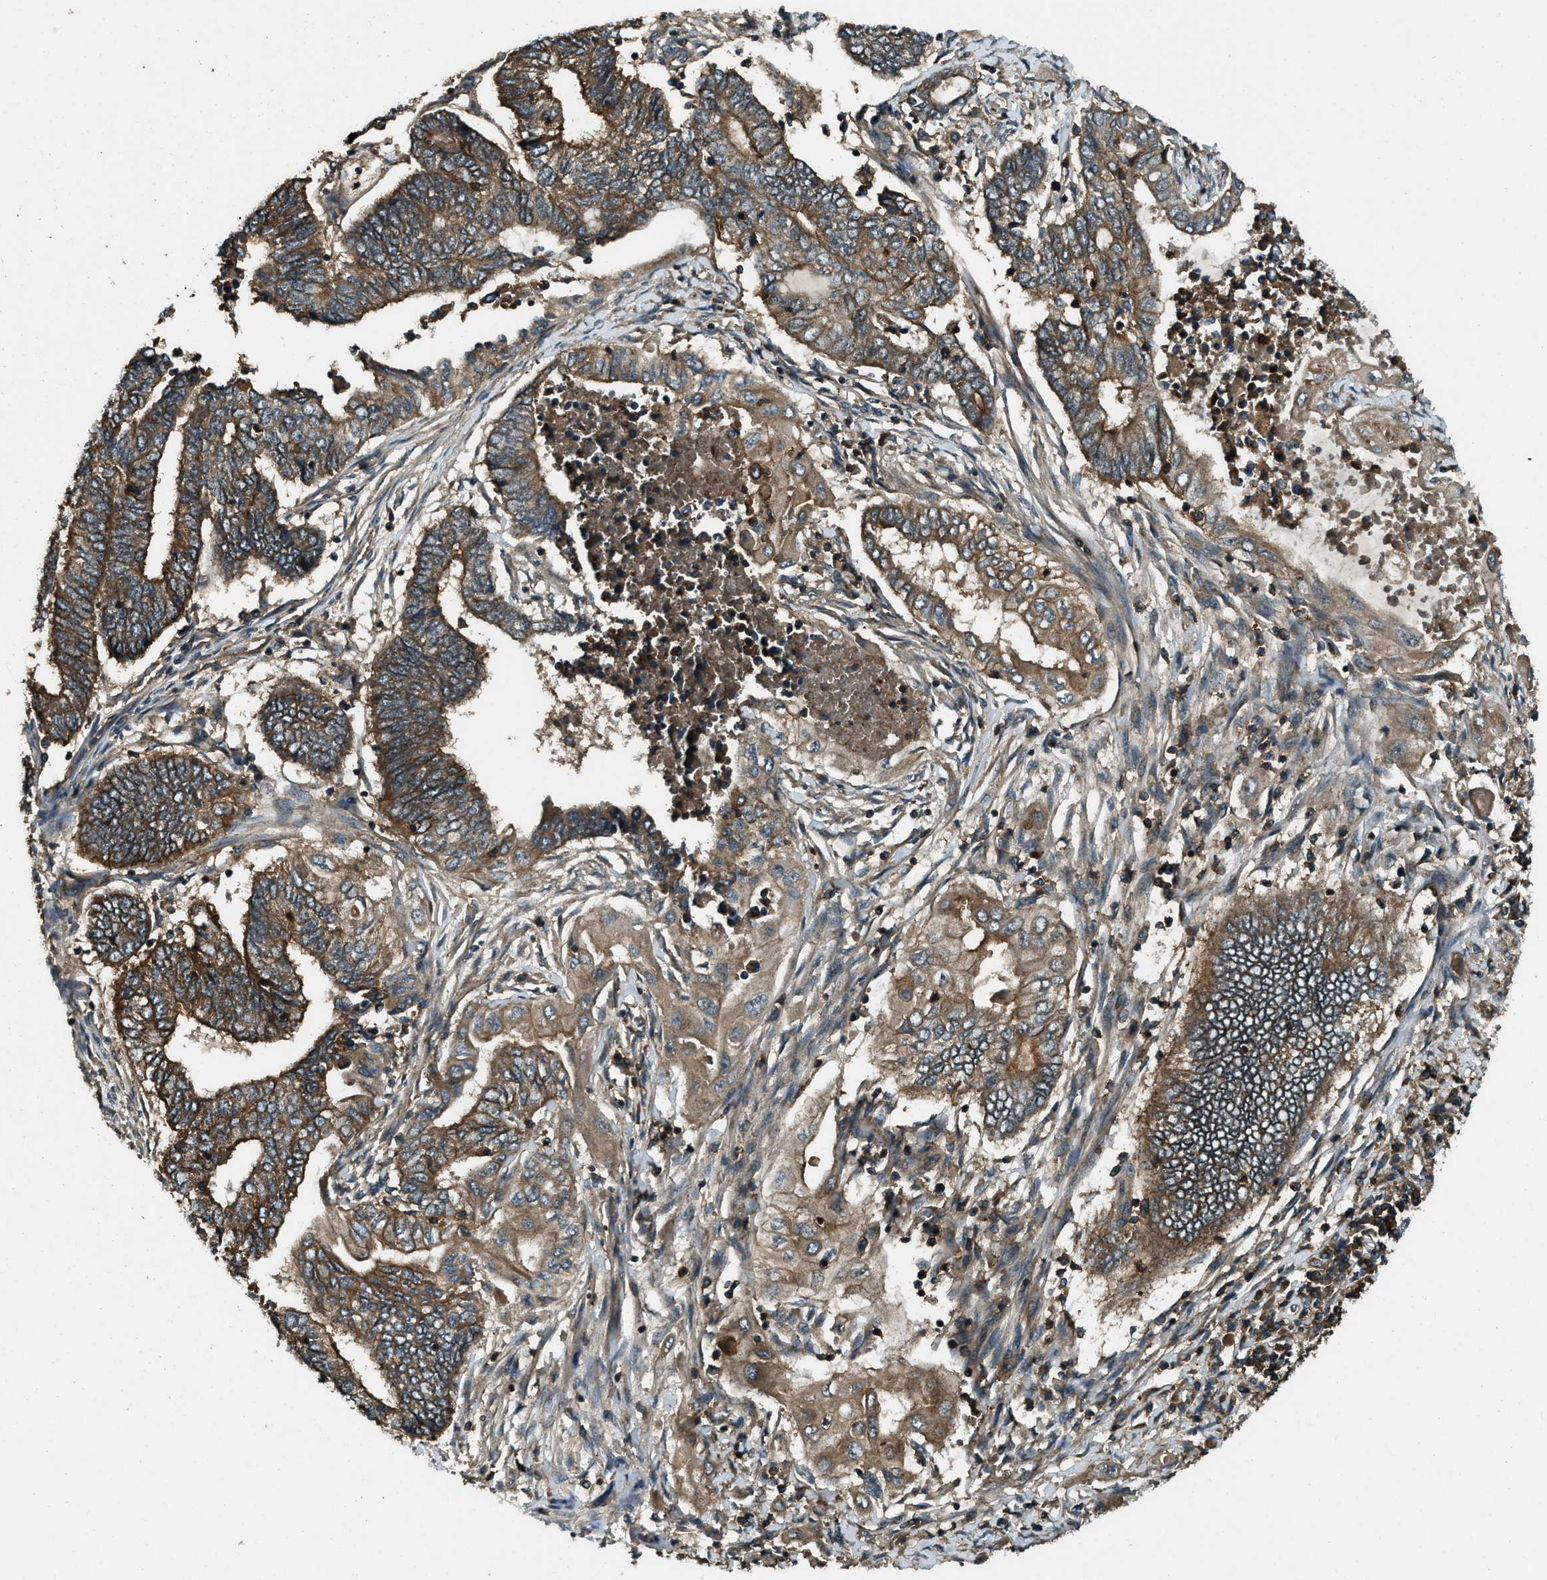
{"staining": {"intensity": "moderate", "quantity": ">75%", "location": "cytoplasmic/membranous"}, "tissue": "endometrial cancer", "cell_type": "Tumor cells", "image_type": "cancer", "snomed": [{"axis": "morphology", "description": "Adenocarcinoma, NOS"}, {"axis": "topography", "description": "Uterus"}, {"axis": "topography", "description": "Endometrium"}], "caption": "Immunohistochemical staining of endometrial cancer exhibits moderate cytoplasmic/membranous protein expression in about >75% of tumor cells.", "gene": "ATP8B1", "patient": {"sex": "female", "age": 70}}